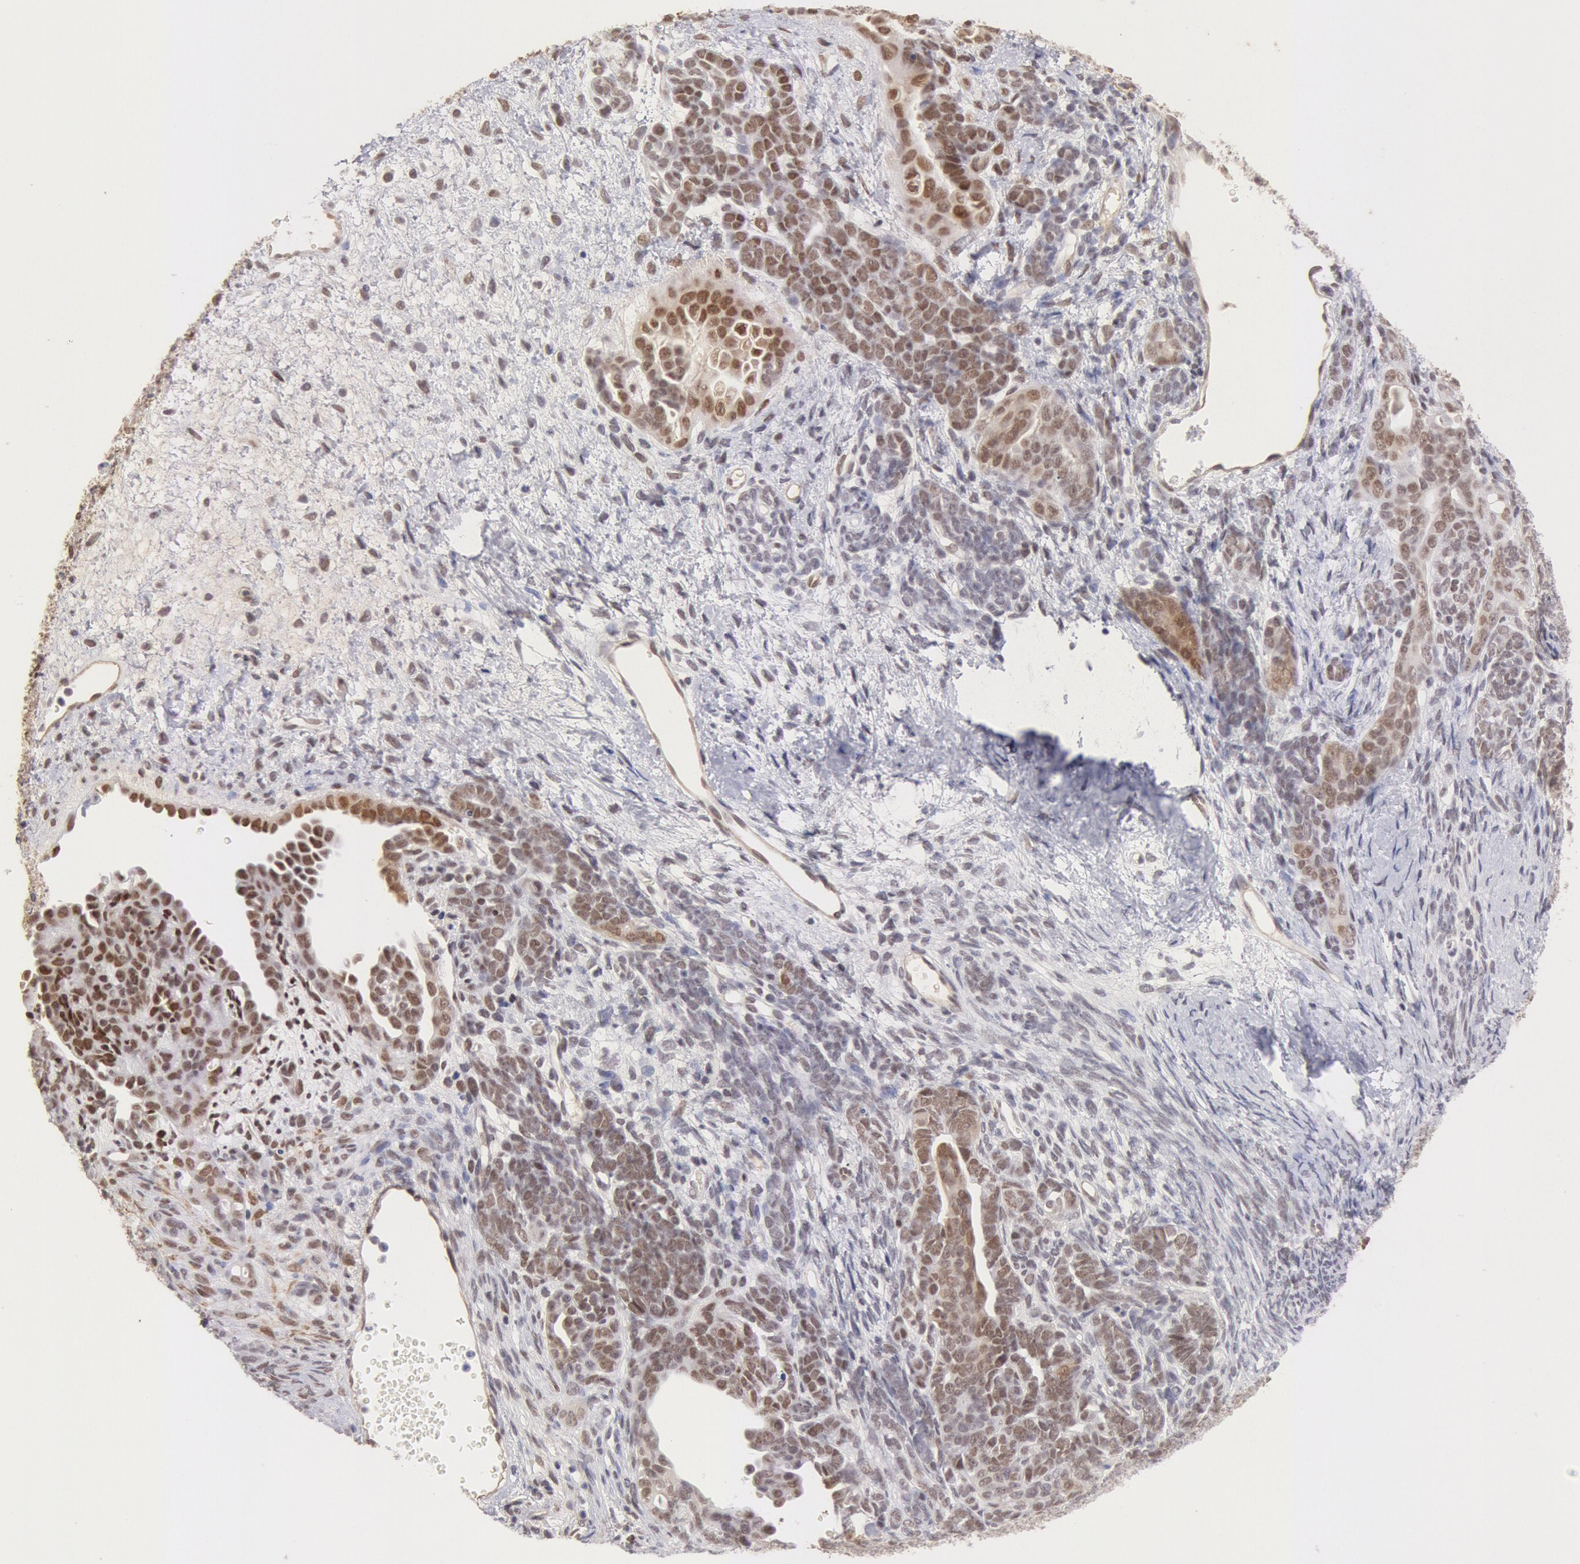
{"staining": {"intensity": "moderate", "quantity": ">75%", "location": "nuclear"}, "tissue": "endometrial cancer", "cell_type": "Tumor cells", "image_type": "cancer", "snomed": [{"axis": "morphology", "description": "Neoplasm, malignant, NOS"}, {"axis": "topography", "description": "Endometrium"}], "caption": "Tumor cells demonstrate medium levels of moderate nuclear expression in about >75% of cells in human endometrial cancer (neoplasm (malignant)). Using DAB (3,3'-diaminobenzidine) (brown) and hematoxylin (blue) stains, captured at high magnification using brightfield microscopy.", "gene": "CDKN2B", "patient": {"sex": "female", "age": 74}}